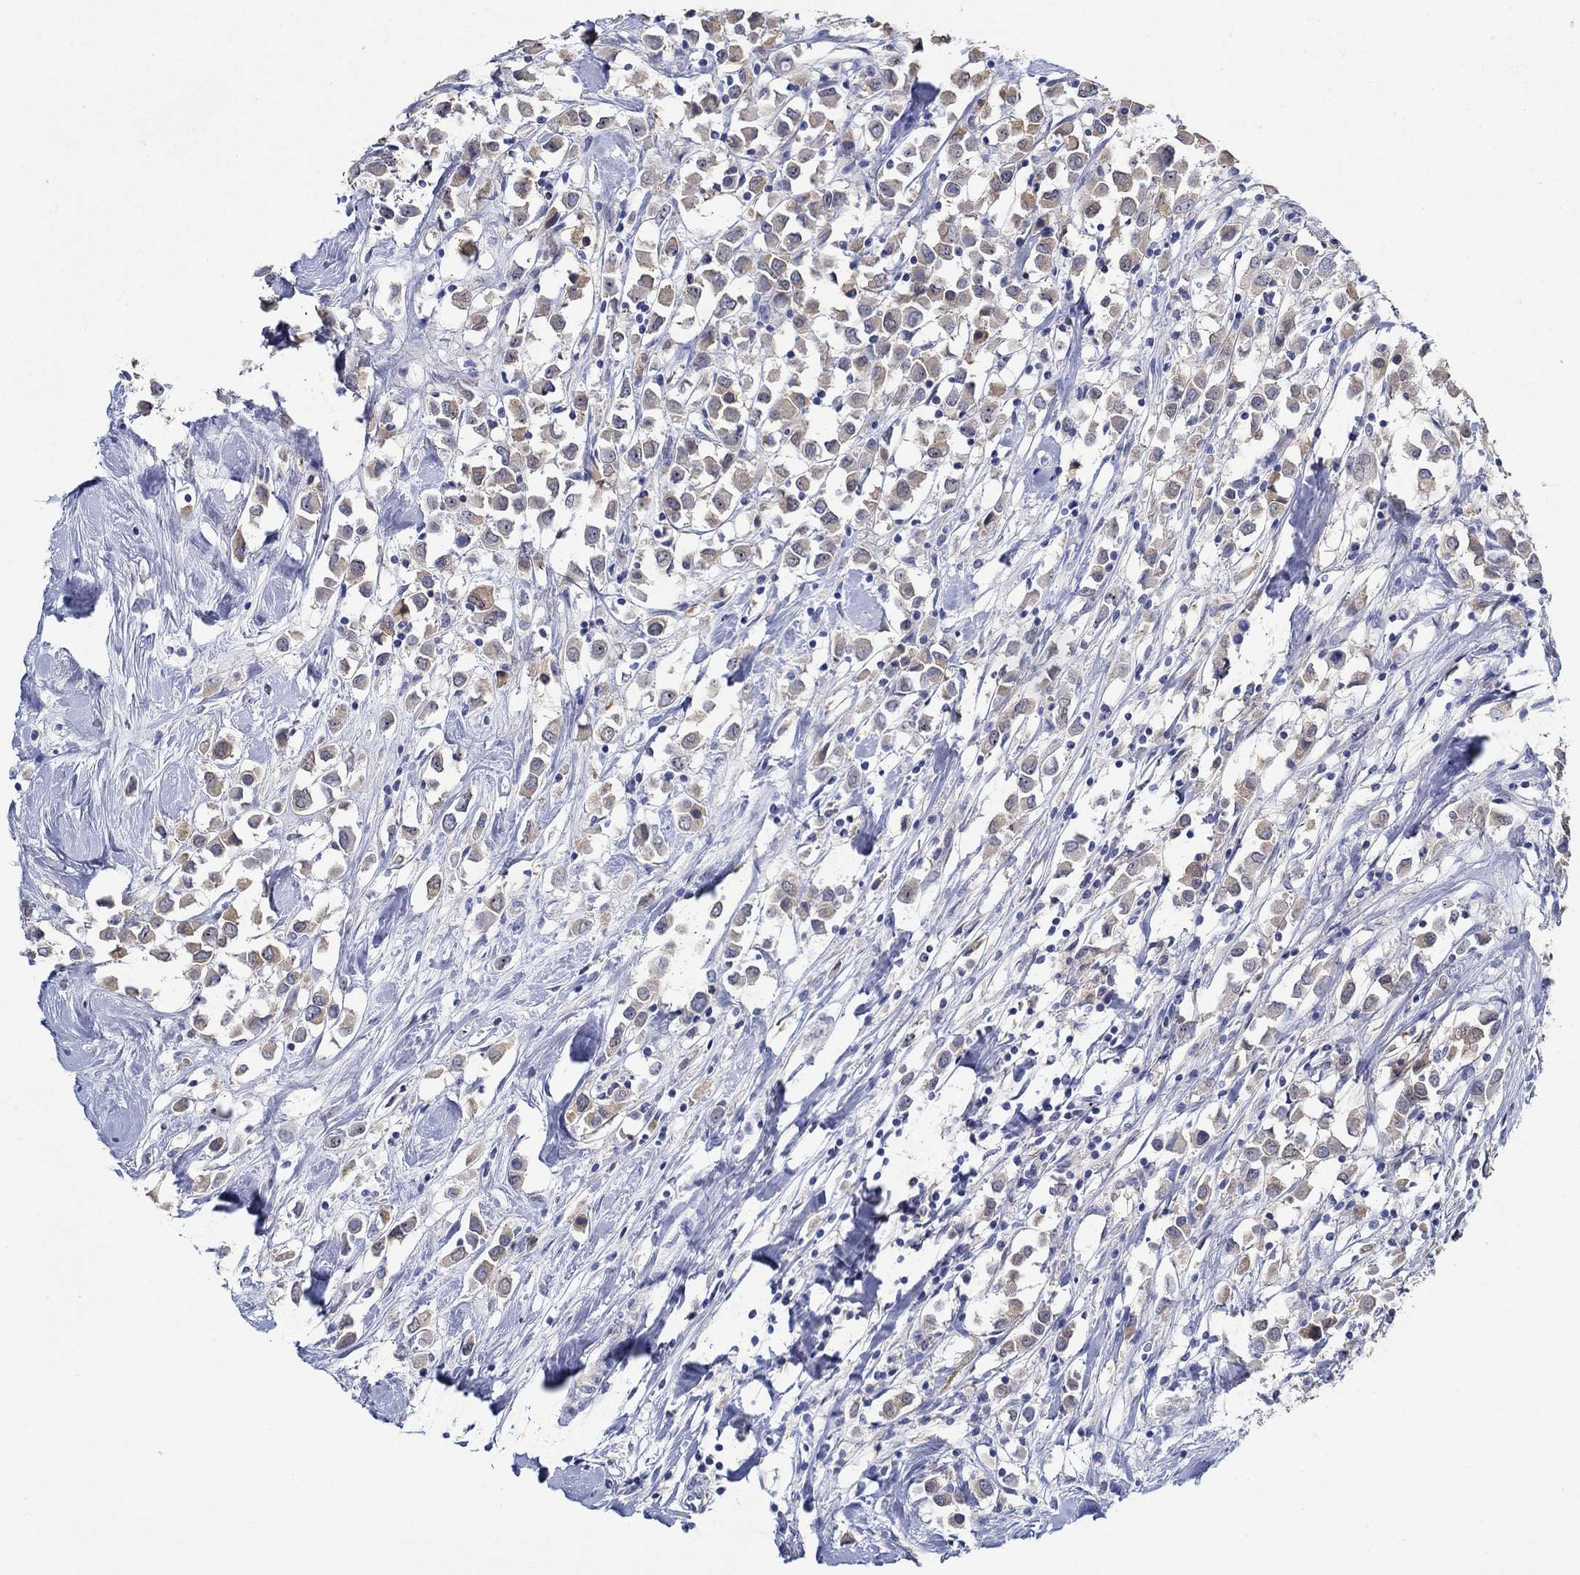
{"staining": {"intensity": "weak", "quantity": "25%-75%", "location": "cytoplasmic/membranous"}, "tissue": "breast cancer", "cell_type": "Tumor cells", "image_type": "cancer", "snomed": [{"axis": "morphology", "description": "Duct carcinoma"}, {"axis": "topography", "description": "Breast"}], "caption": "Protein staining exhibits weak cytoplasmic/membranous expression in approximately 25%-75% of tumor cells in breast infiltrating ductal carcinoma.", "gene": "SLC27A3", "patient": {"sex": "female", "age": 61}}